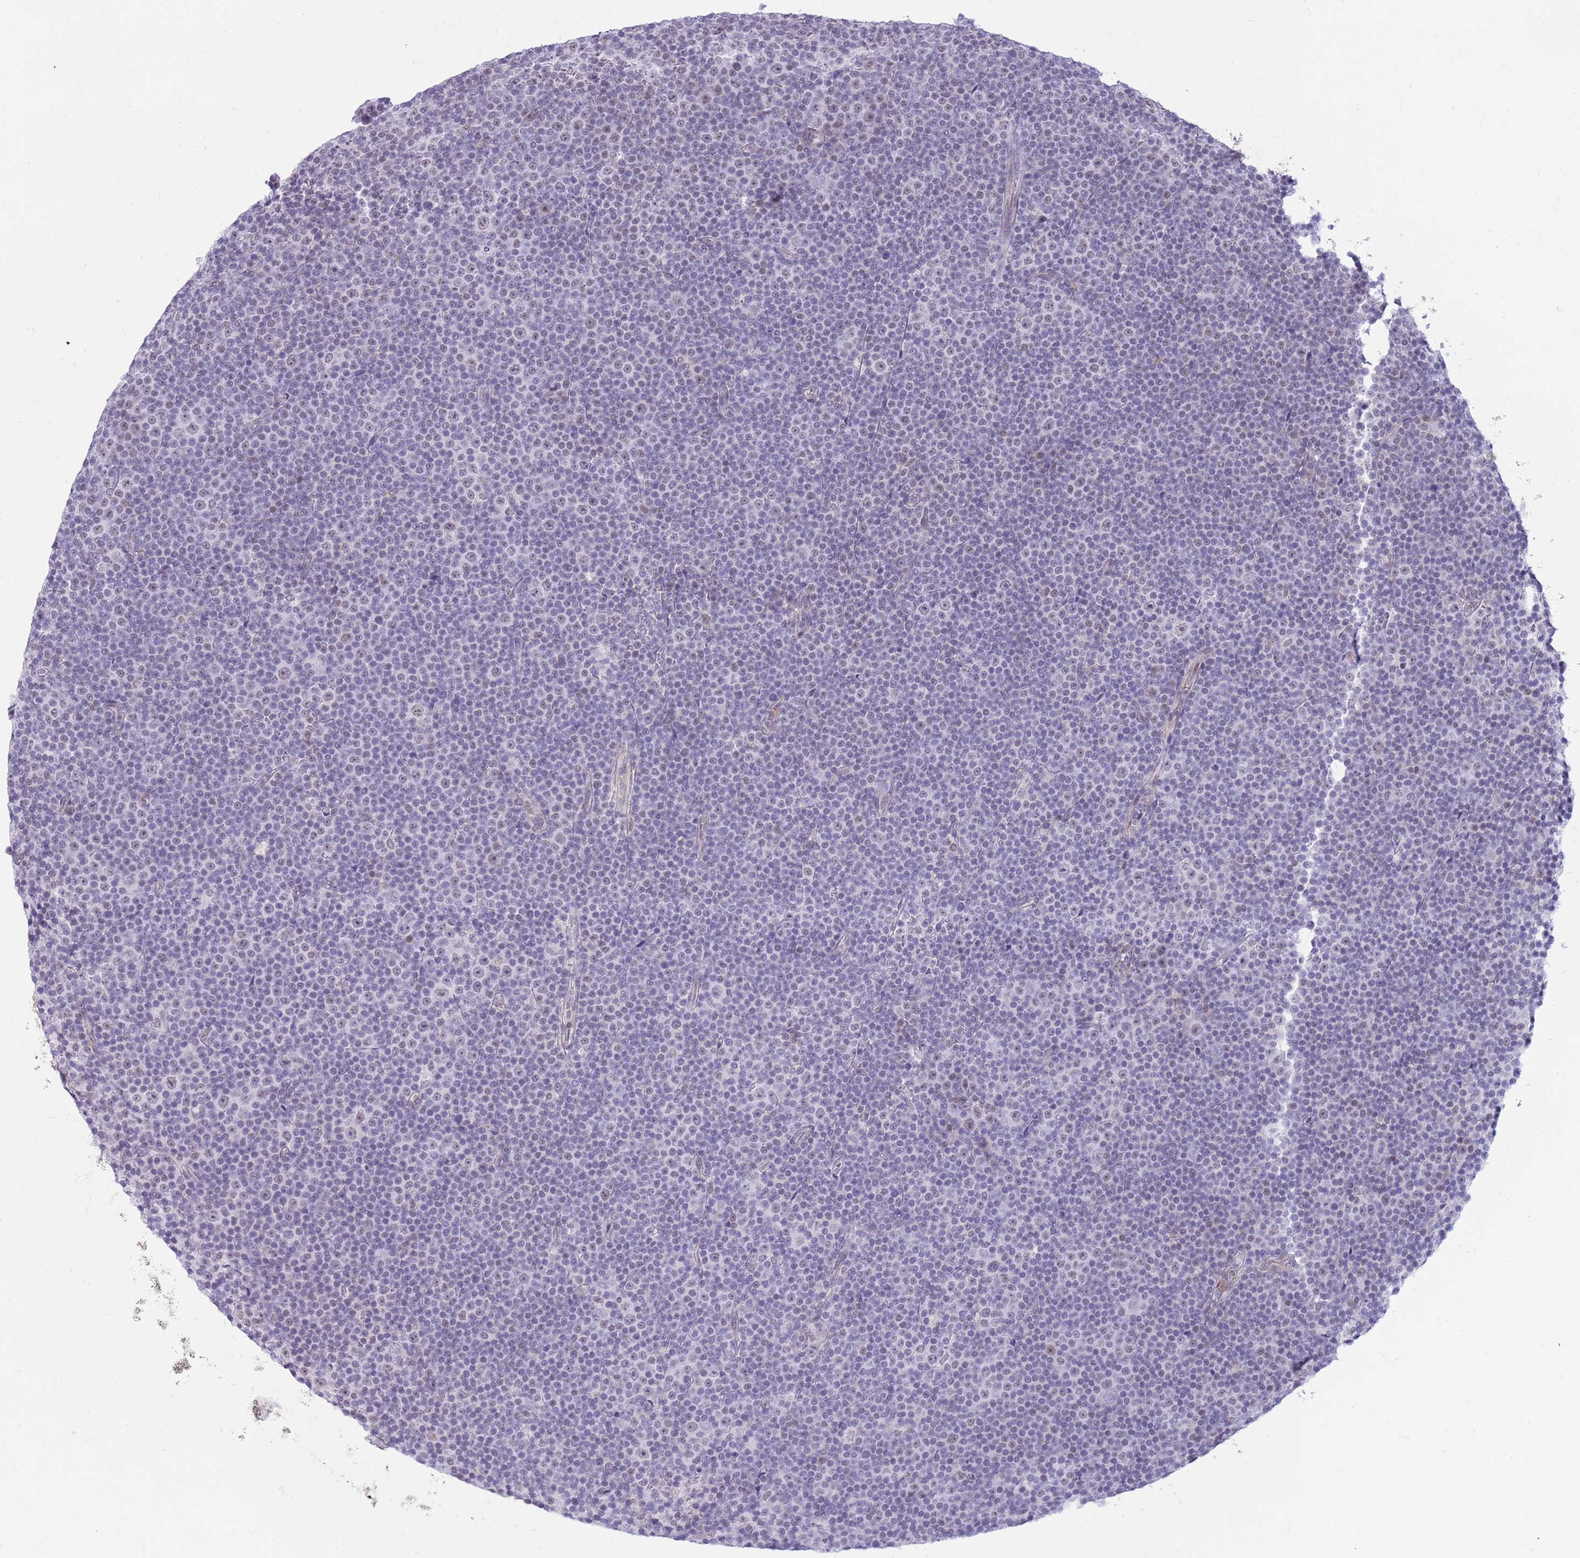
{"staining": {"intensity": "negative", "quantity": "none", "location": "none"}, "tissue": "lymphoma", "cell_type": "Tumor cells", "image_type": "cancer", "snomed": [{"axis": "morphology", "description": "Malignant lymphoma, non-Hodgkin's type, Low grade"}, {"axis": "topography", "description": "Lymph node"}], "caption": "This is a micrograph of immunohistochemistry (IHC) staining of malignant lymphoma, non-Hodgkin's type (low-grade), which shows no expression in tumor cells. (IHC, brightfield microscopy, high magnification).", "gene": "DHX32", "patient": {"sex": "female", "age": 67}}